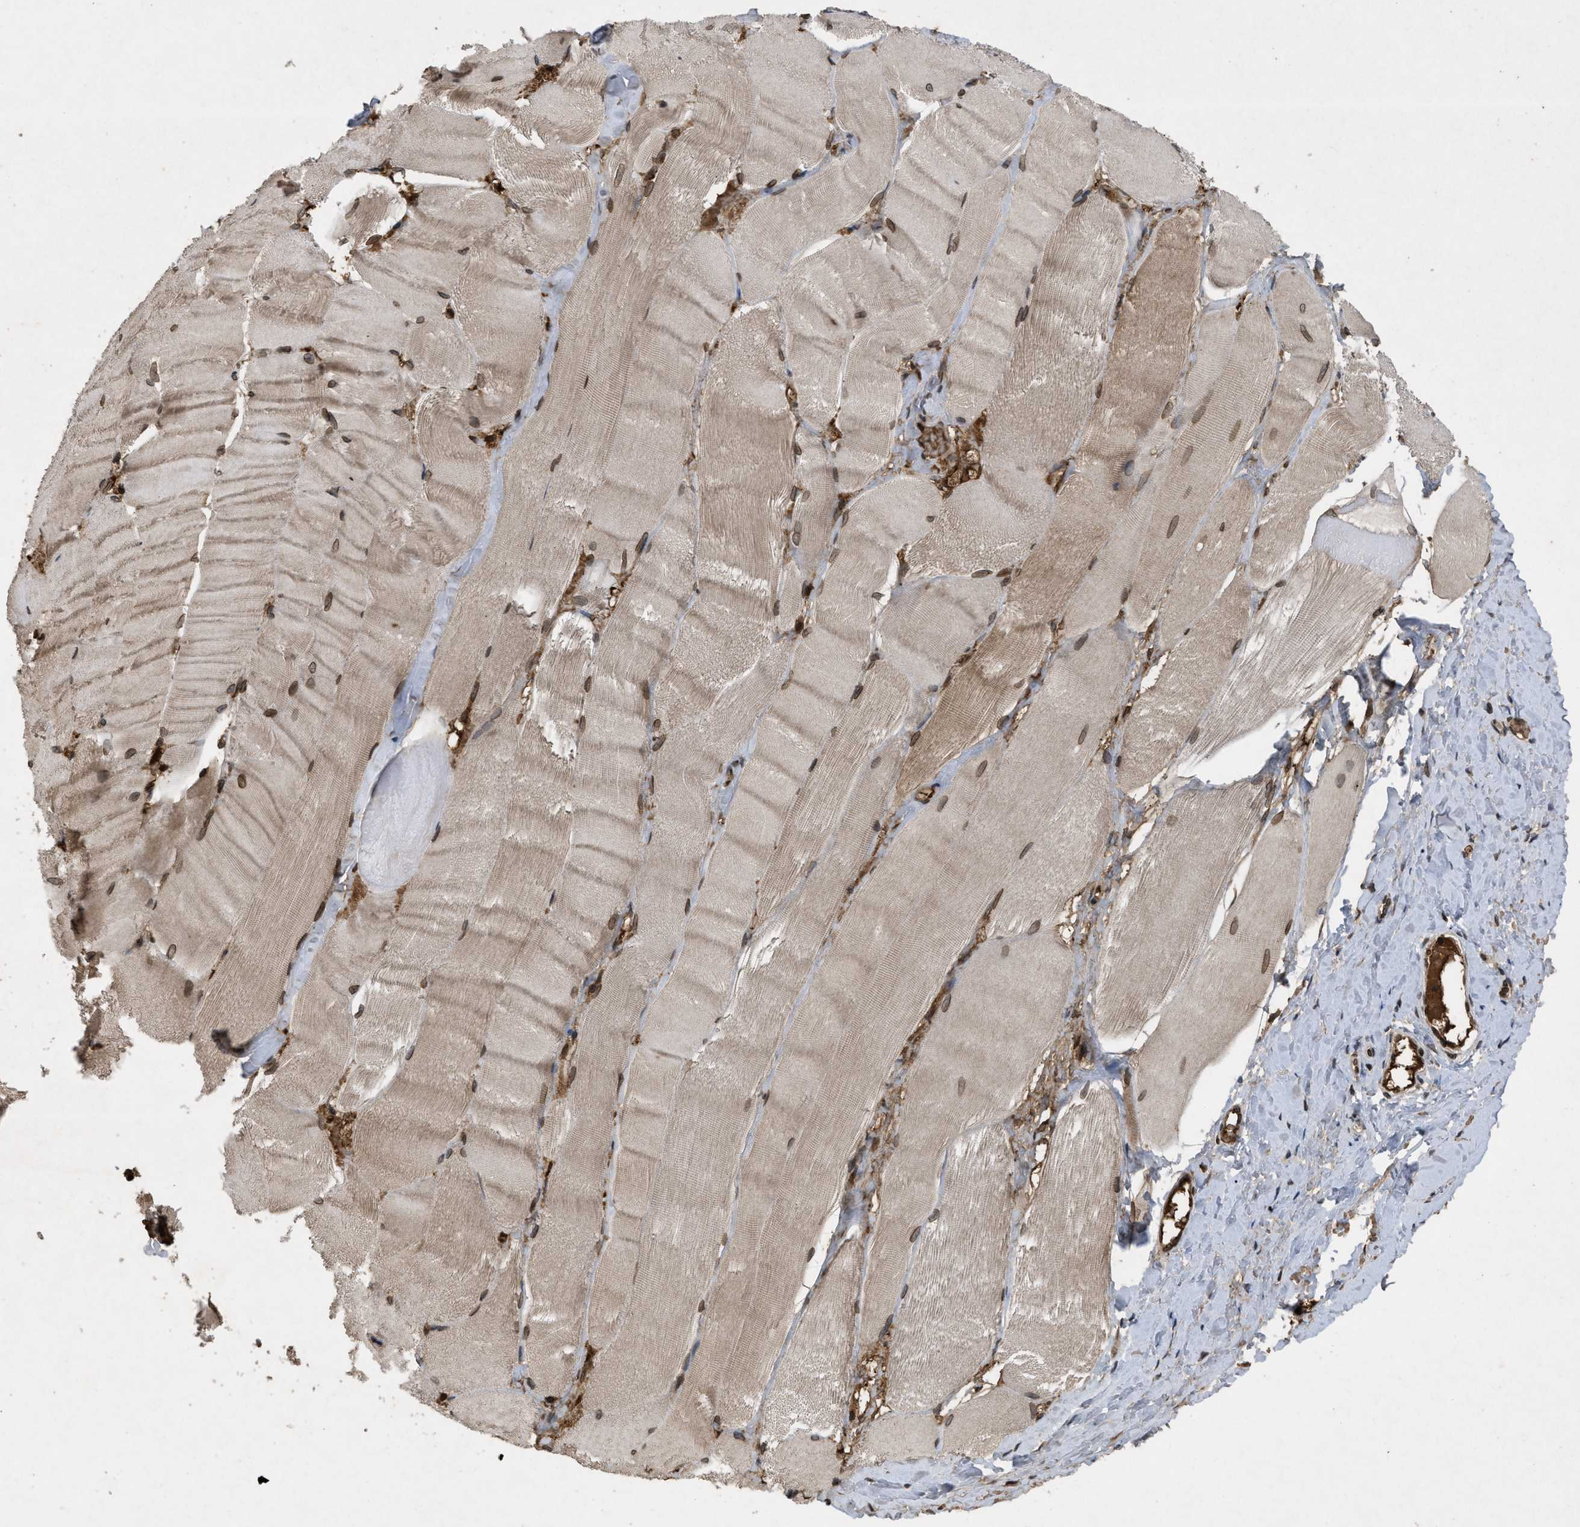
{"staining": {"intensity": "moderate", "quantity": ">75%", "location": "cytoplasmic/membranous,nuclear"}, "tissue": "skeletal muscle", "cell_type": "Myocytes", "image_type": "normal", "snomed": [{"axis": "morphology", "description": "Normal tissue, NOS"}, {"axis": "morphology", "description": "Squamous cell carcinoma, NOS"}, {"axis": "topography", "description": "Skeletal muscle"}], "caption": "Immunohistochemistry of unremarkable human skeletal muscle displays medium levels of moderate cytoplasmic/membranous,nuclear expression in approximately >75% of myocytes. The protein of interest is stained brown, and the nuclei are stained in blue (DAB IHC with brightfield microscopy, high magnification).", "gene": "CRY1", "patient": {"sex": "male", "age": 51}}